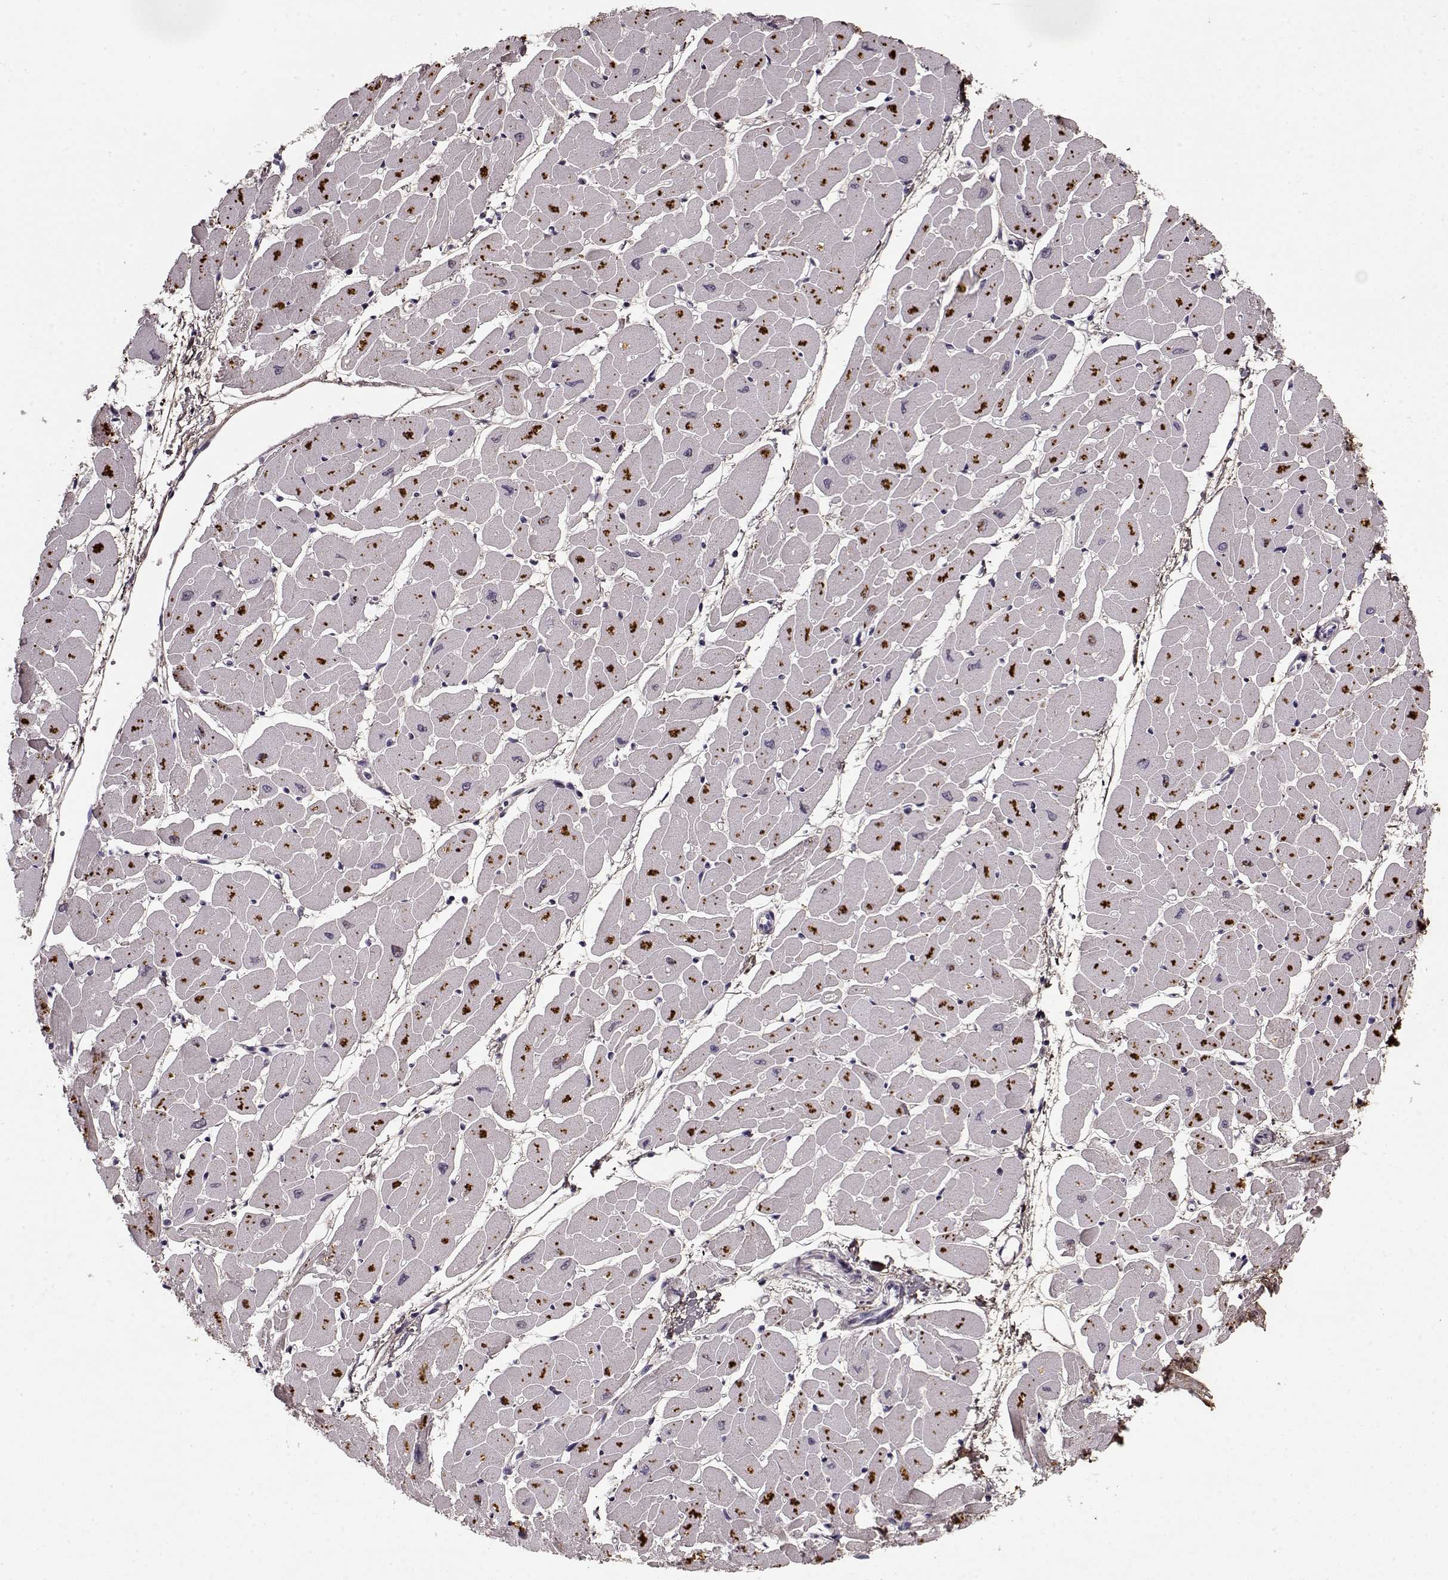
{"staining": {"intensity": "negative", "quantity": "none", "location": "none"}, "tissue": "heart muscle", "cell_type": "Cardiomyocytes", "image_type": "normal", "snomed": [{"axis": "morphology", "description": "Normal tissue, NOS"}, {"axis": "topography", "description": "Heart"}], "caption": "Heart muscle stained for a protein using IHC demonstrates no positivity cardiomyocytes.", "gene": "LUM", "patient": {"sex": "male", "age": 57}}